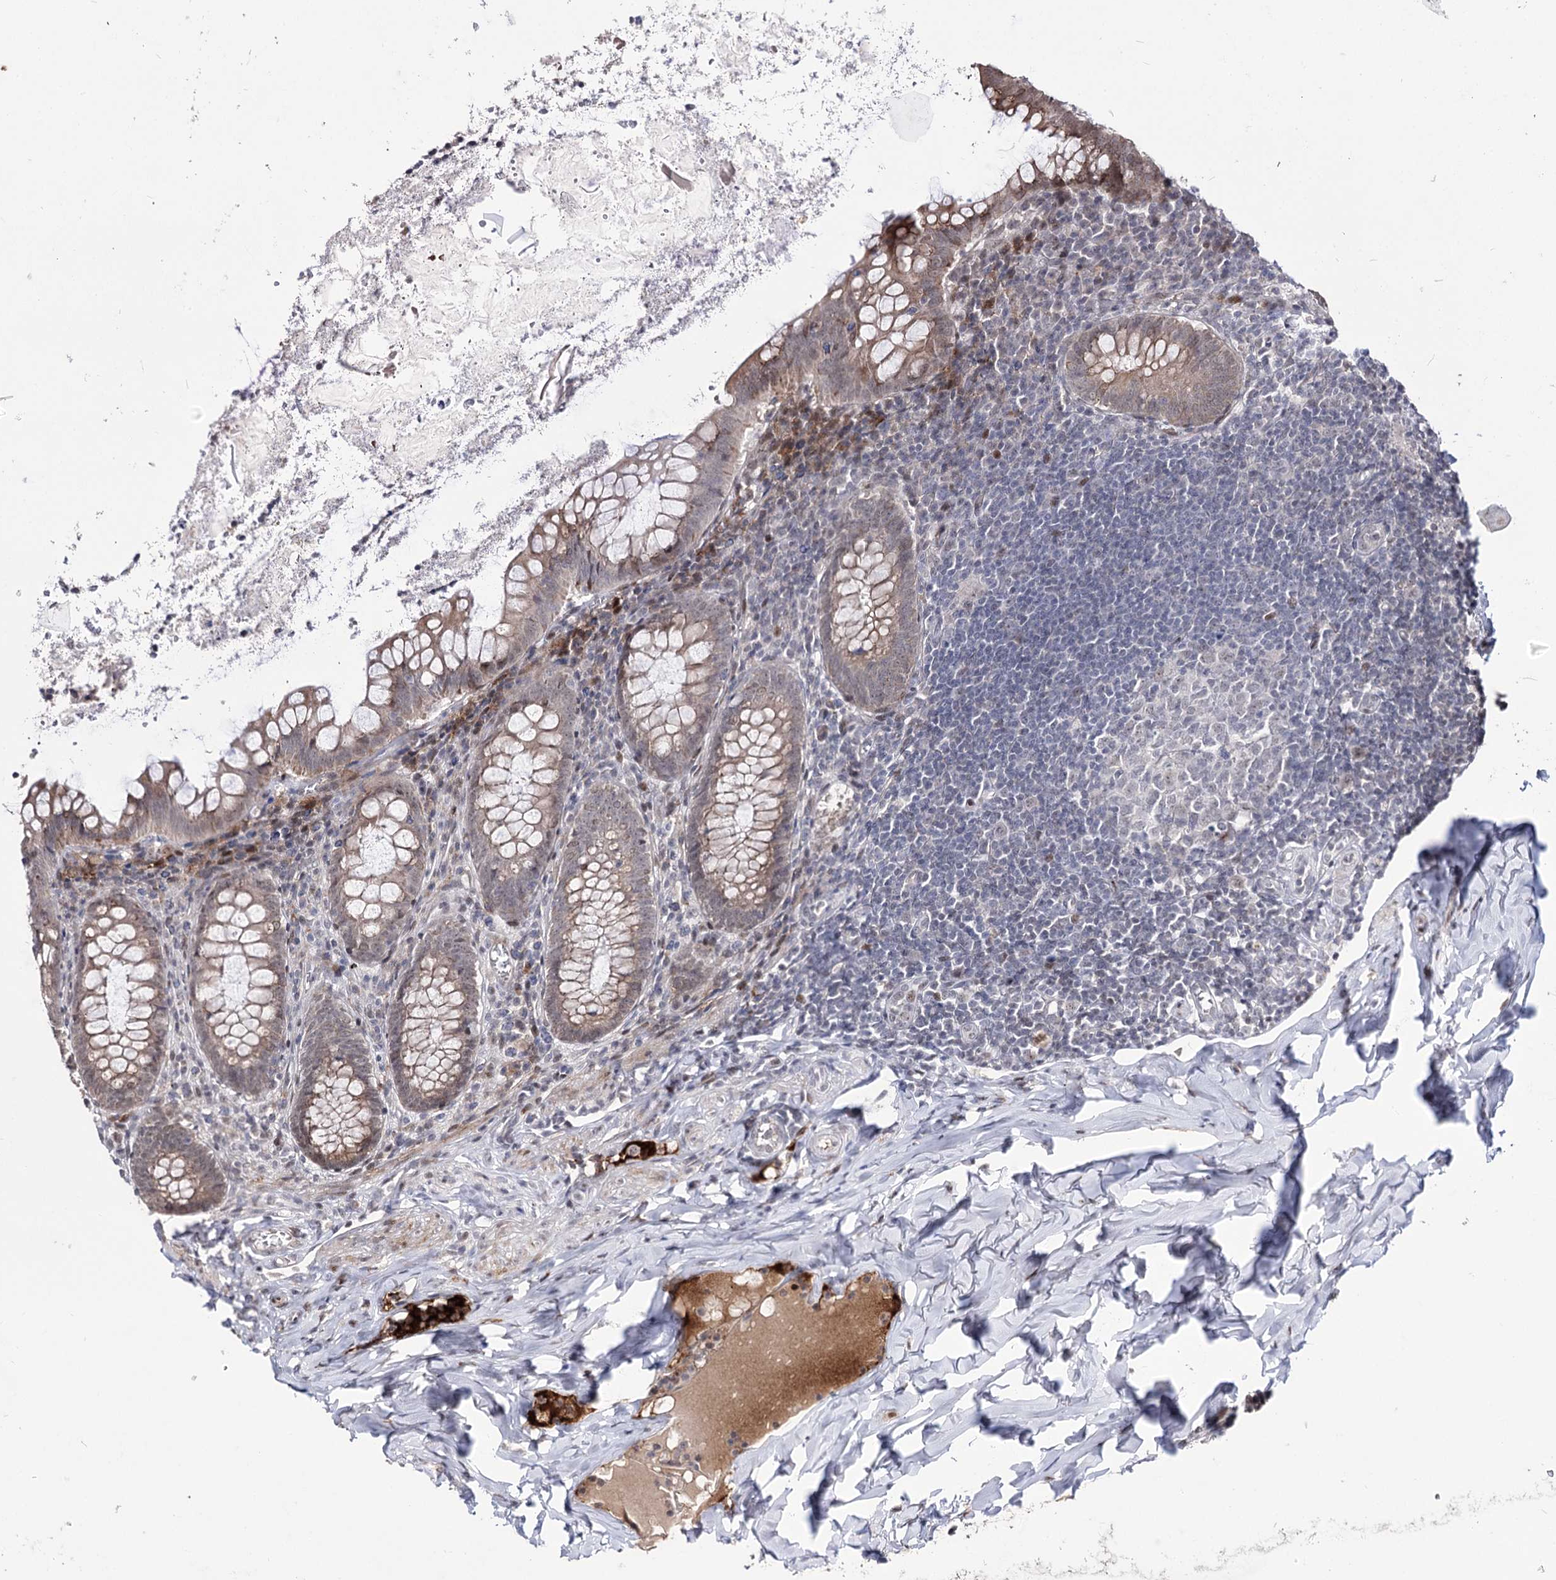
{"staining": {"intensity": "weak", "quantity": "25%-75%", "location": "cytoplasmic/membranous,nuclear"}, "tissue": "appendix", "cell_type": "Glandular cells", "image_type": "normal", "snomed": [{"axis": "morphology", "description": "Normal tissue, NOS"}, {"axis": "topography", "description": "Appendix"}], "caption": "Appendix stained with DAB (3,3'-diaminobenzidine) immunohistochemistry reveals low levels of weak cytoplasmic/membranous,nuclear staining in about 25%-75% of glandular cells.", "gene": "STOX1", "patient": {"sex": "female", "age": 33}}